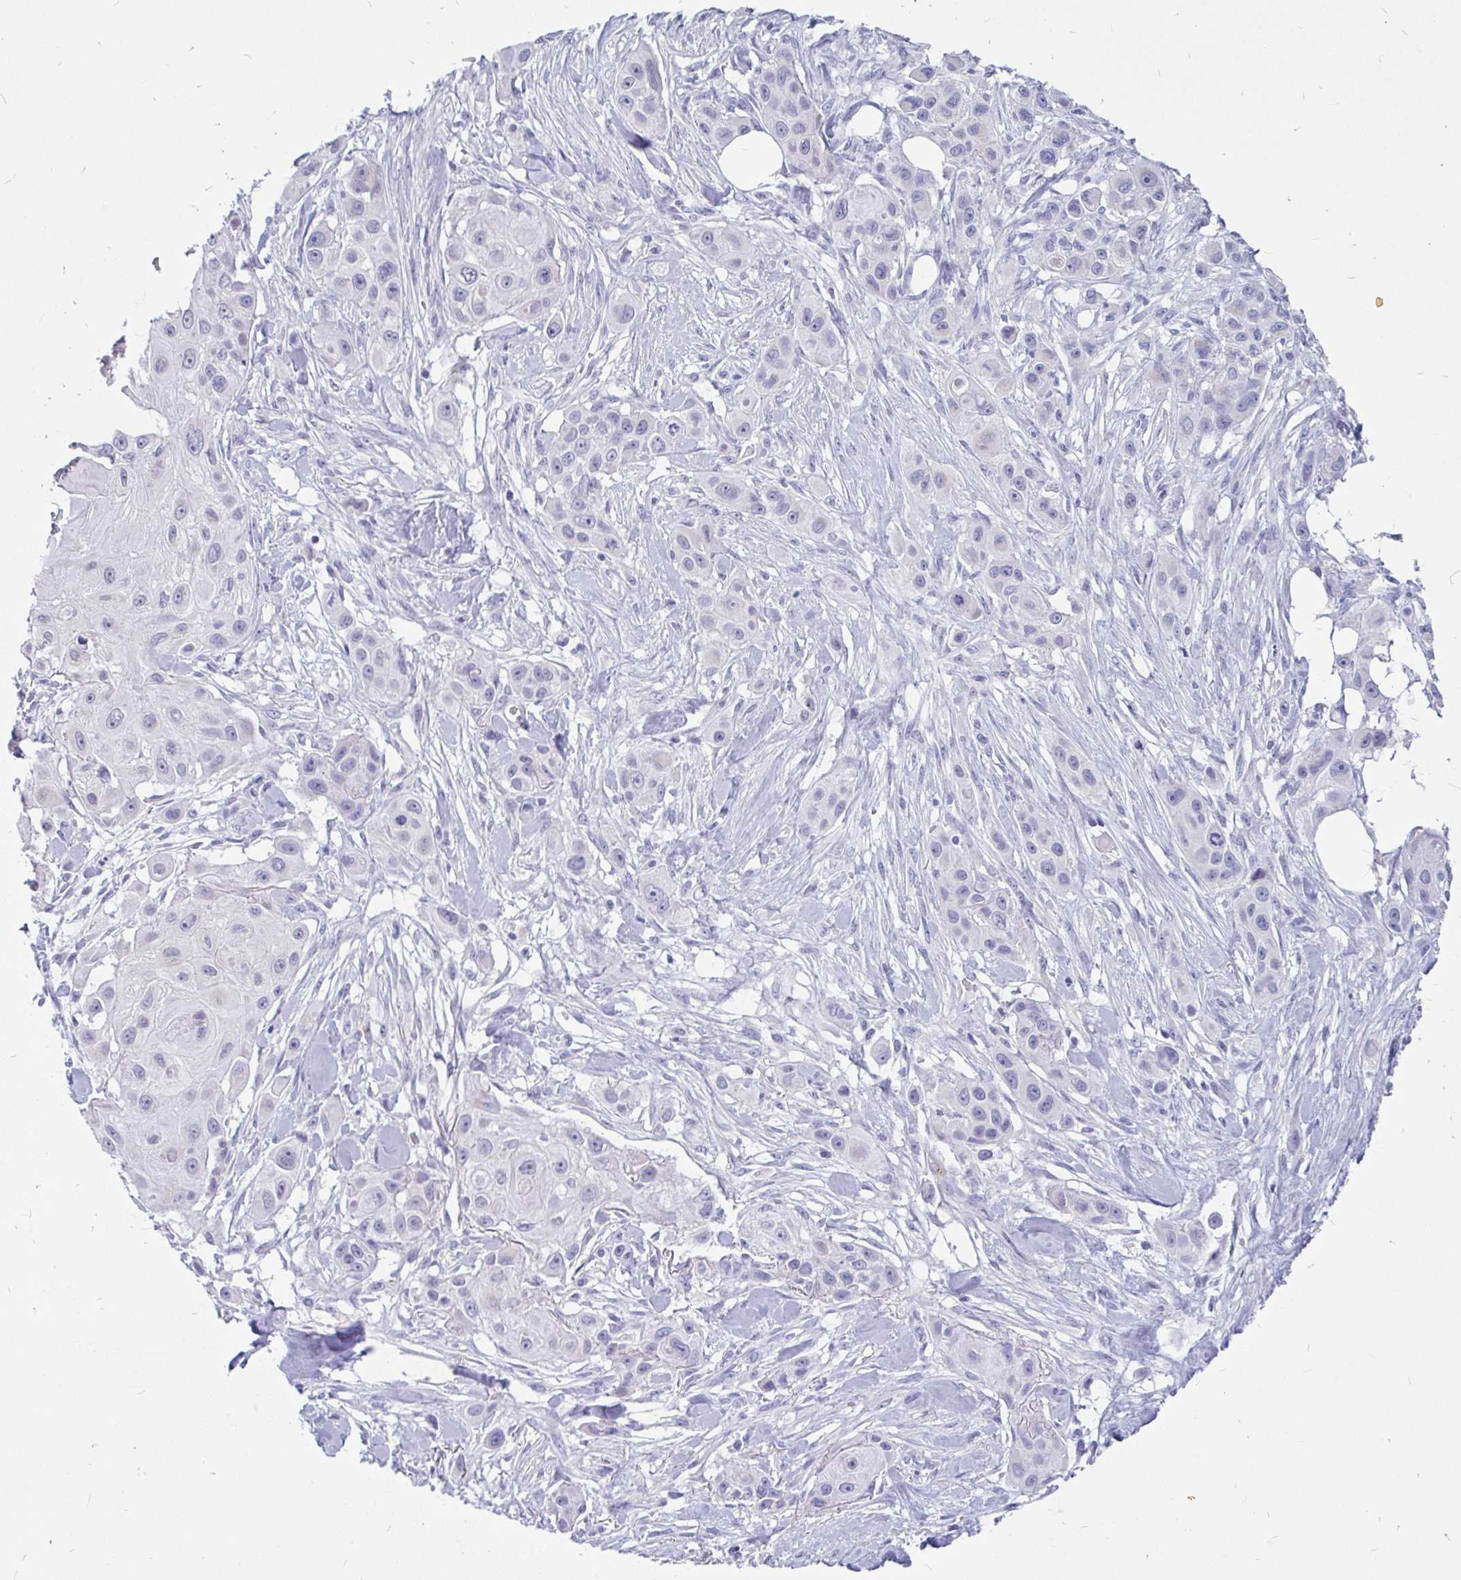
{"staining": {"intensity": "moderate", "quantity": "<25%", "location": "cytoplasmic/membranous"}, "tissue": "skin cancer", "cell_type": "Tumor cells", "image_type": "cancer", "snomed": [{"axis": "morphology", "description": "Squamous cell carcinoma, NOS"}, {"axis": "topography", "description": "Skin"}], "caption": "Human skin squamous cell carcinoma stained with a brown dye displays moderate cytoplasmic/membranous positive staining in approximately <25% of tumor cells.", "gene": "INTS5", "patient": {"sex": "male", "age": 63}}